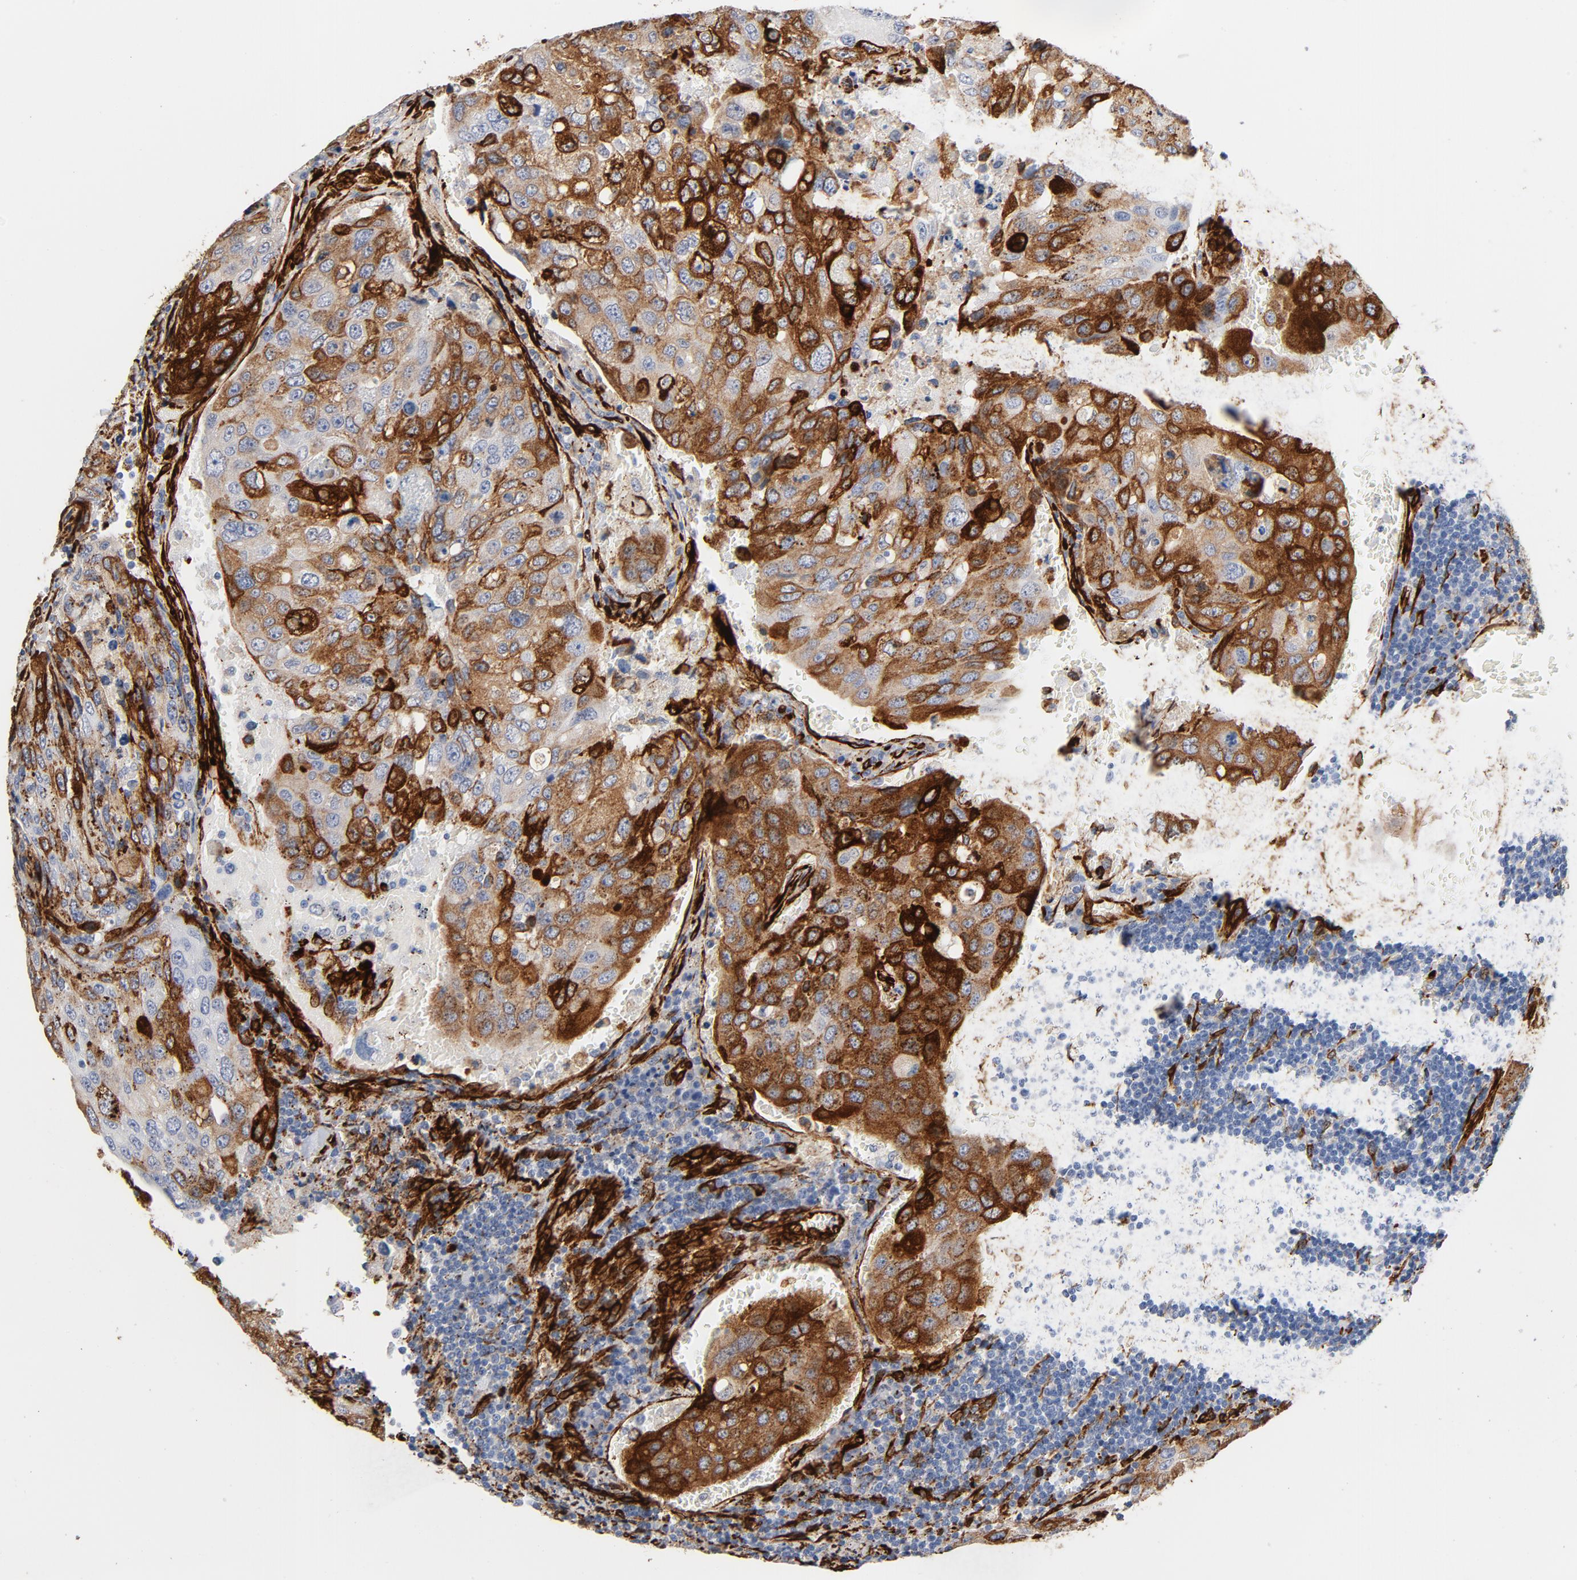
{"staining": {"intensity": "strong", "quantity": ">75%", "location": "cytoplasmic/membranous"}, "tissue": "urothelial cancer", "cell_type": "Tumor cells", "image_type": "cancer", "snomed": [{"axis": "morphology", "description": "Urothelial carcinoma, High grade"}, {"axis": "topography", "description": "Lymph node"}, {"axis": "topography", "description": "Urinary bladder"}], "caption": "The histopathology image displays staining of urothelial cancer, revealing strong cytoplasmic/membranous protein staining (brown color) within tumor cells.", "gene": "SERPINH1", "patient": {"sex": "male", "age": 51}}